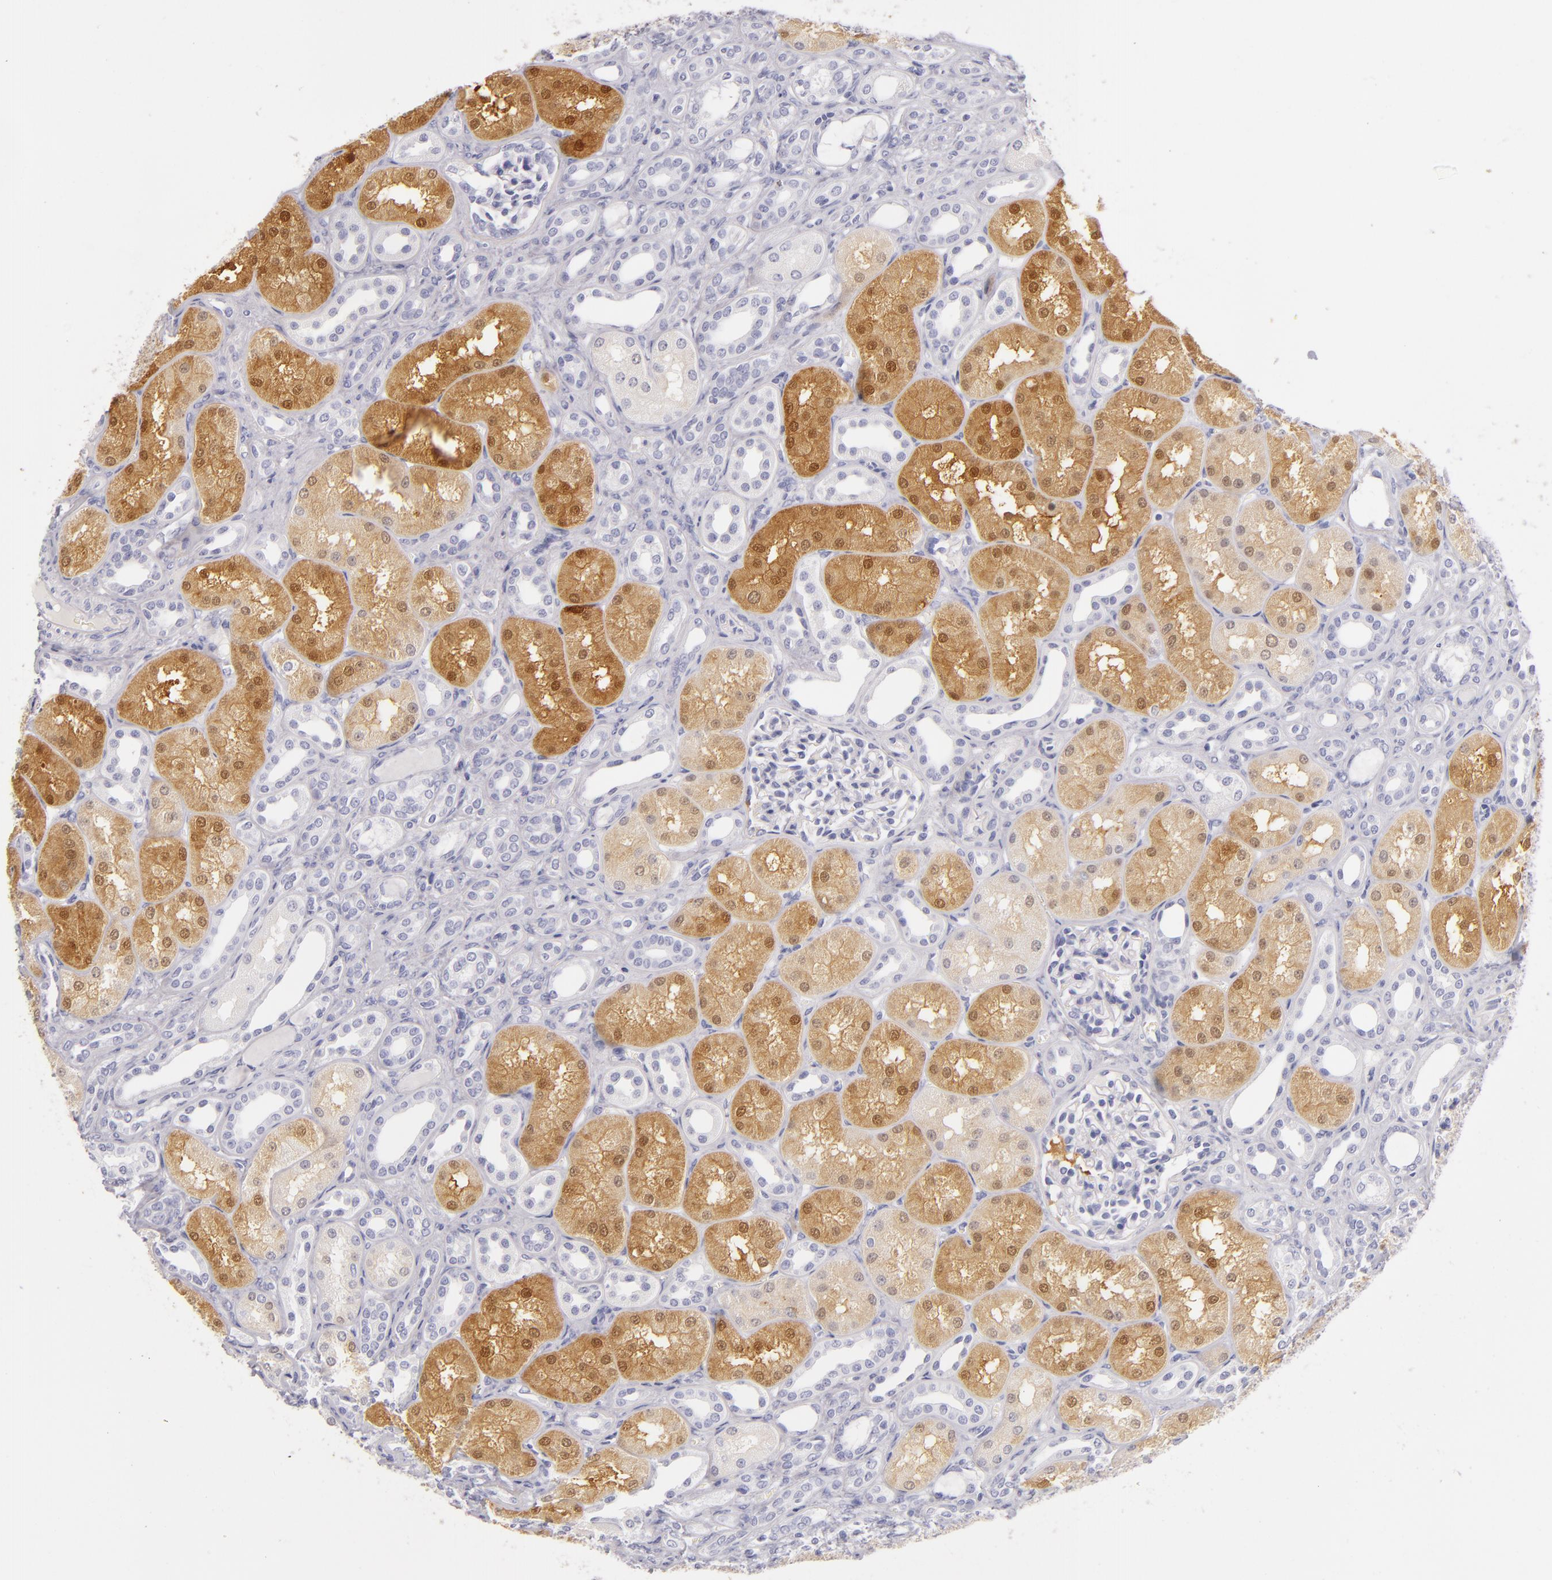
{"staining": {"intensity": "negative", "quantity": "none", "location": "none"}, "tissue": "kidney", "cell_type": "Cells in glomeruli", "image_type": "normal", "snomed": [{"axis": "morphology", "description": "Normal tissue, NOS"}, {"axis": "topography", "description": "Kidney"}], "caption": "The photomicrograph reveals no staining of cells in glomeruli in benign kidney.", "gene": "FABP1", "patient": {"sex": "male", "age": 7}}